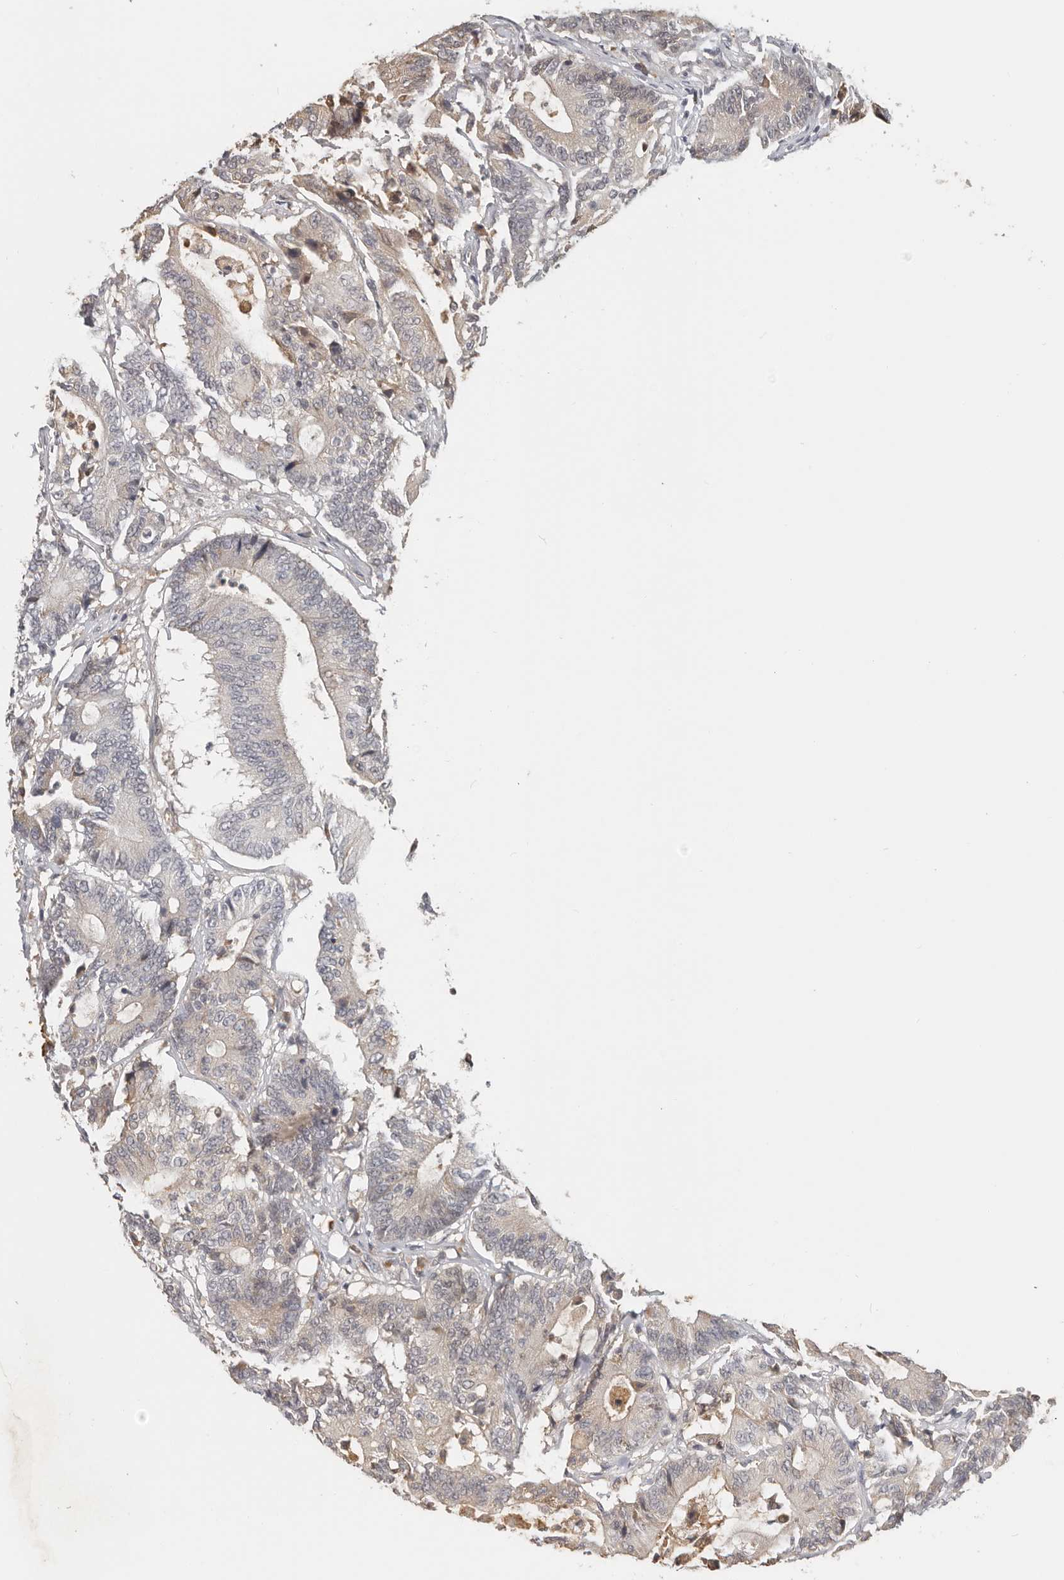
{"staining": {"intensity": "weak", "quantity": "<25%", "location": "cytoplasmic/membranous"}, "tissue": "colorectal cancer", "cell_type": "Tumor cells", "image_type": "cancer", "snomed": [{"axis": "morphology", "description": "Adenocarcinoma, NOS"}, {"axis": "topography", "description": "Colon"}], "caption": "IHC image of adenocarcinoma (colorectal) stained for a protein (brown), which shows no staining in tumor cells.", "gene": "LARP7", "patient": {"sex": "female", "age": 84}}